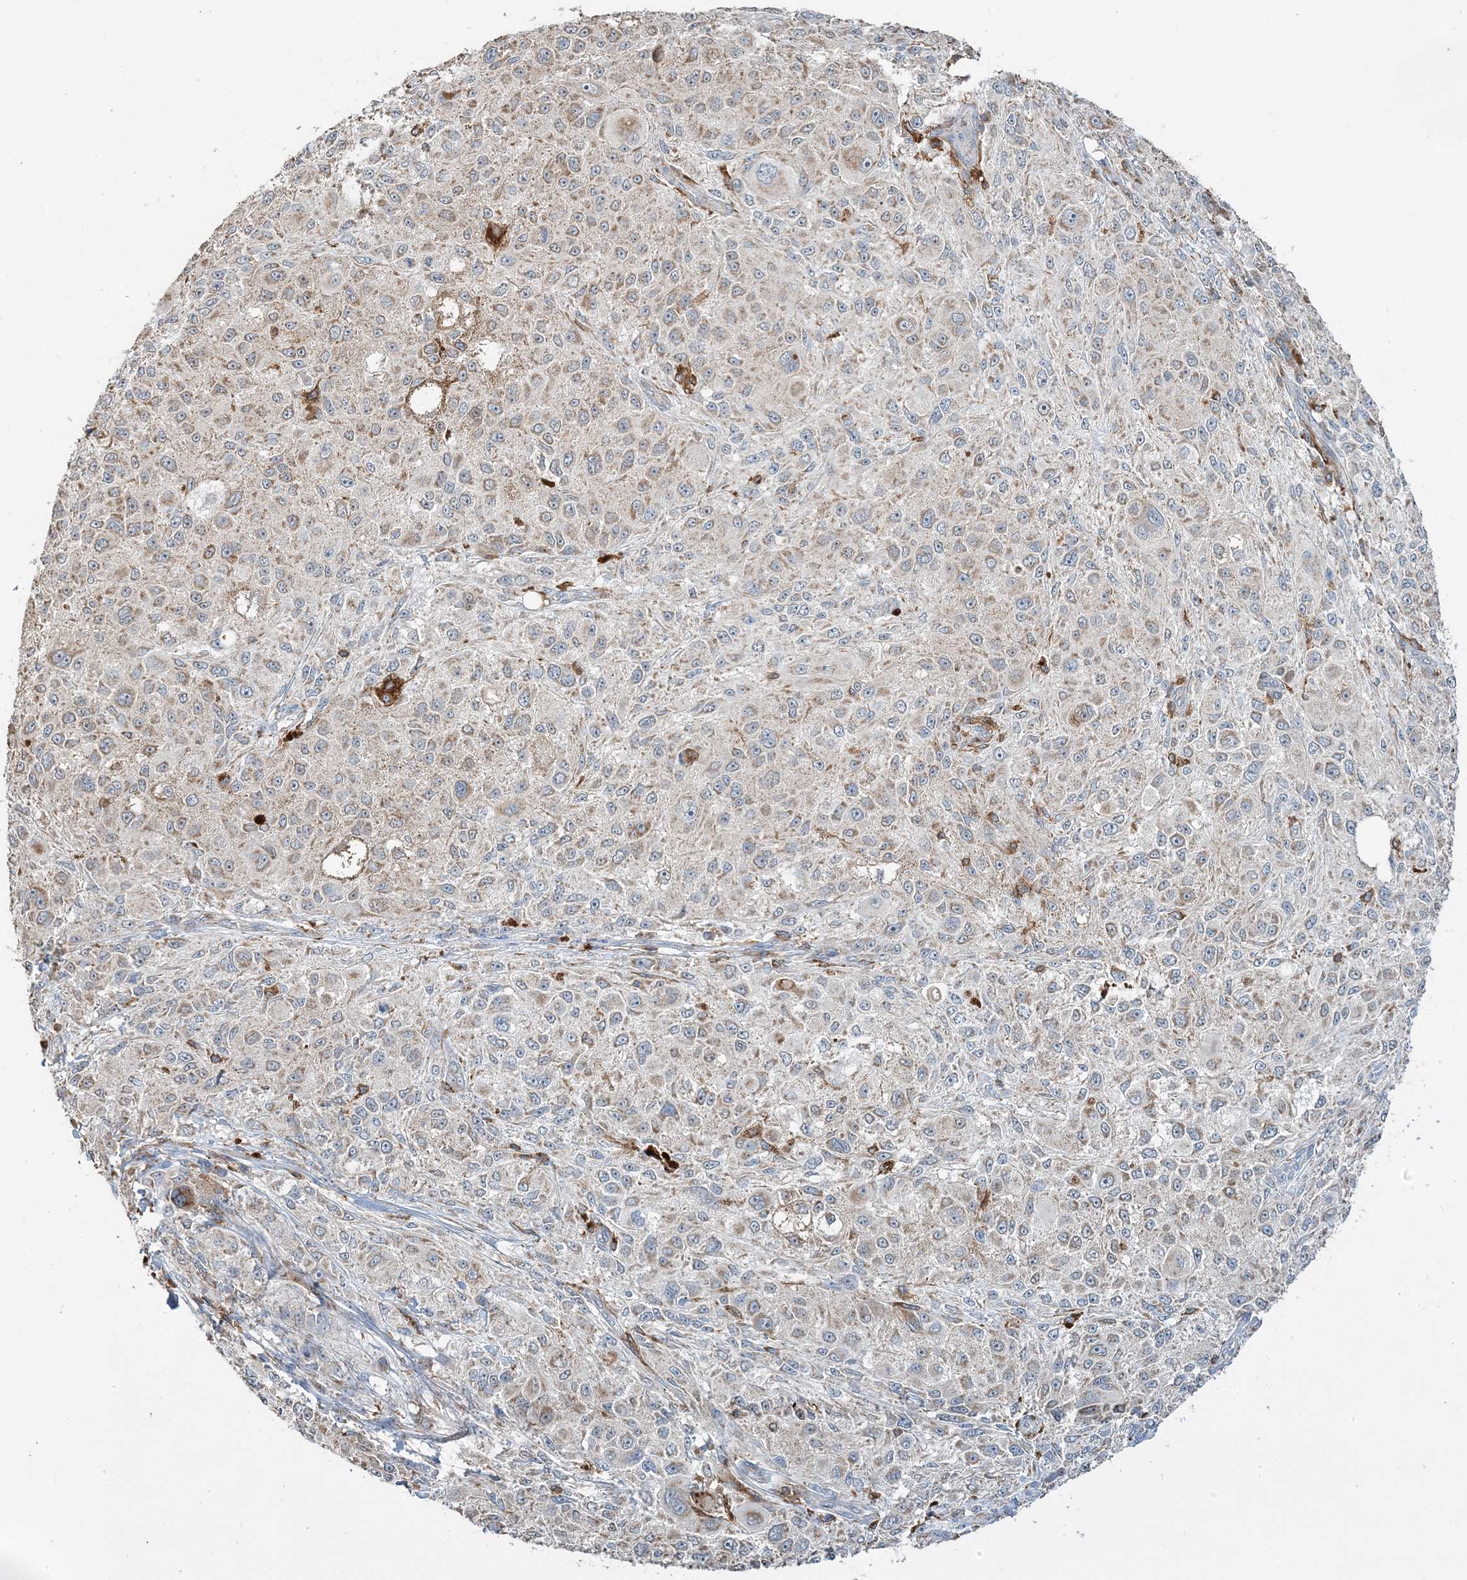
{"staining": {"intensity": "weak", "quantity": "25%-75%", "location": "cytoplasmic/membranous"}, "tissue": "melanoma", "cell_type": "Tumor cells", "image_type": "cancer", "snomed": [{"axis": "morphology", "description": "Necrosis, NOS"}, {"axis": "morphology", "description": "Malignant melanoma, NOS"}, {"axis": "topography", "description": "Skin"}], "caption": "Melanoma was stained to show a protein in brown. There is low levels of weak cytoplasmic/membranous positivity in approximately 25%-75% of tumor cells.", "gene": "TMLHE", "patient": {"sex": "female", "age": 87}}